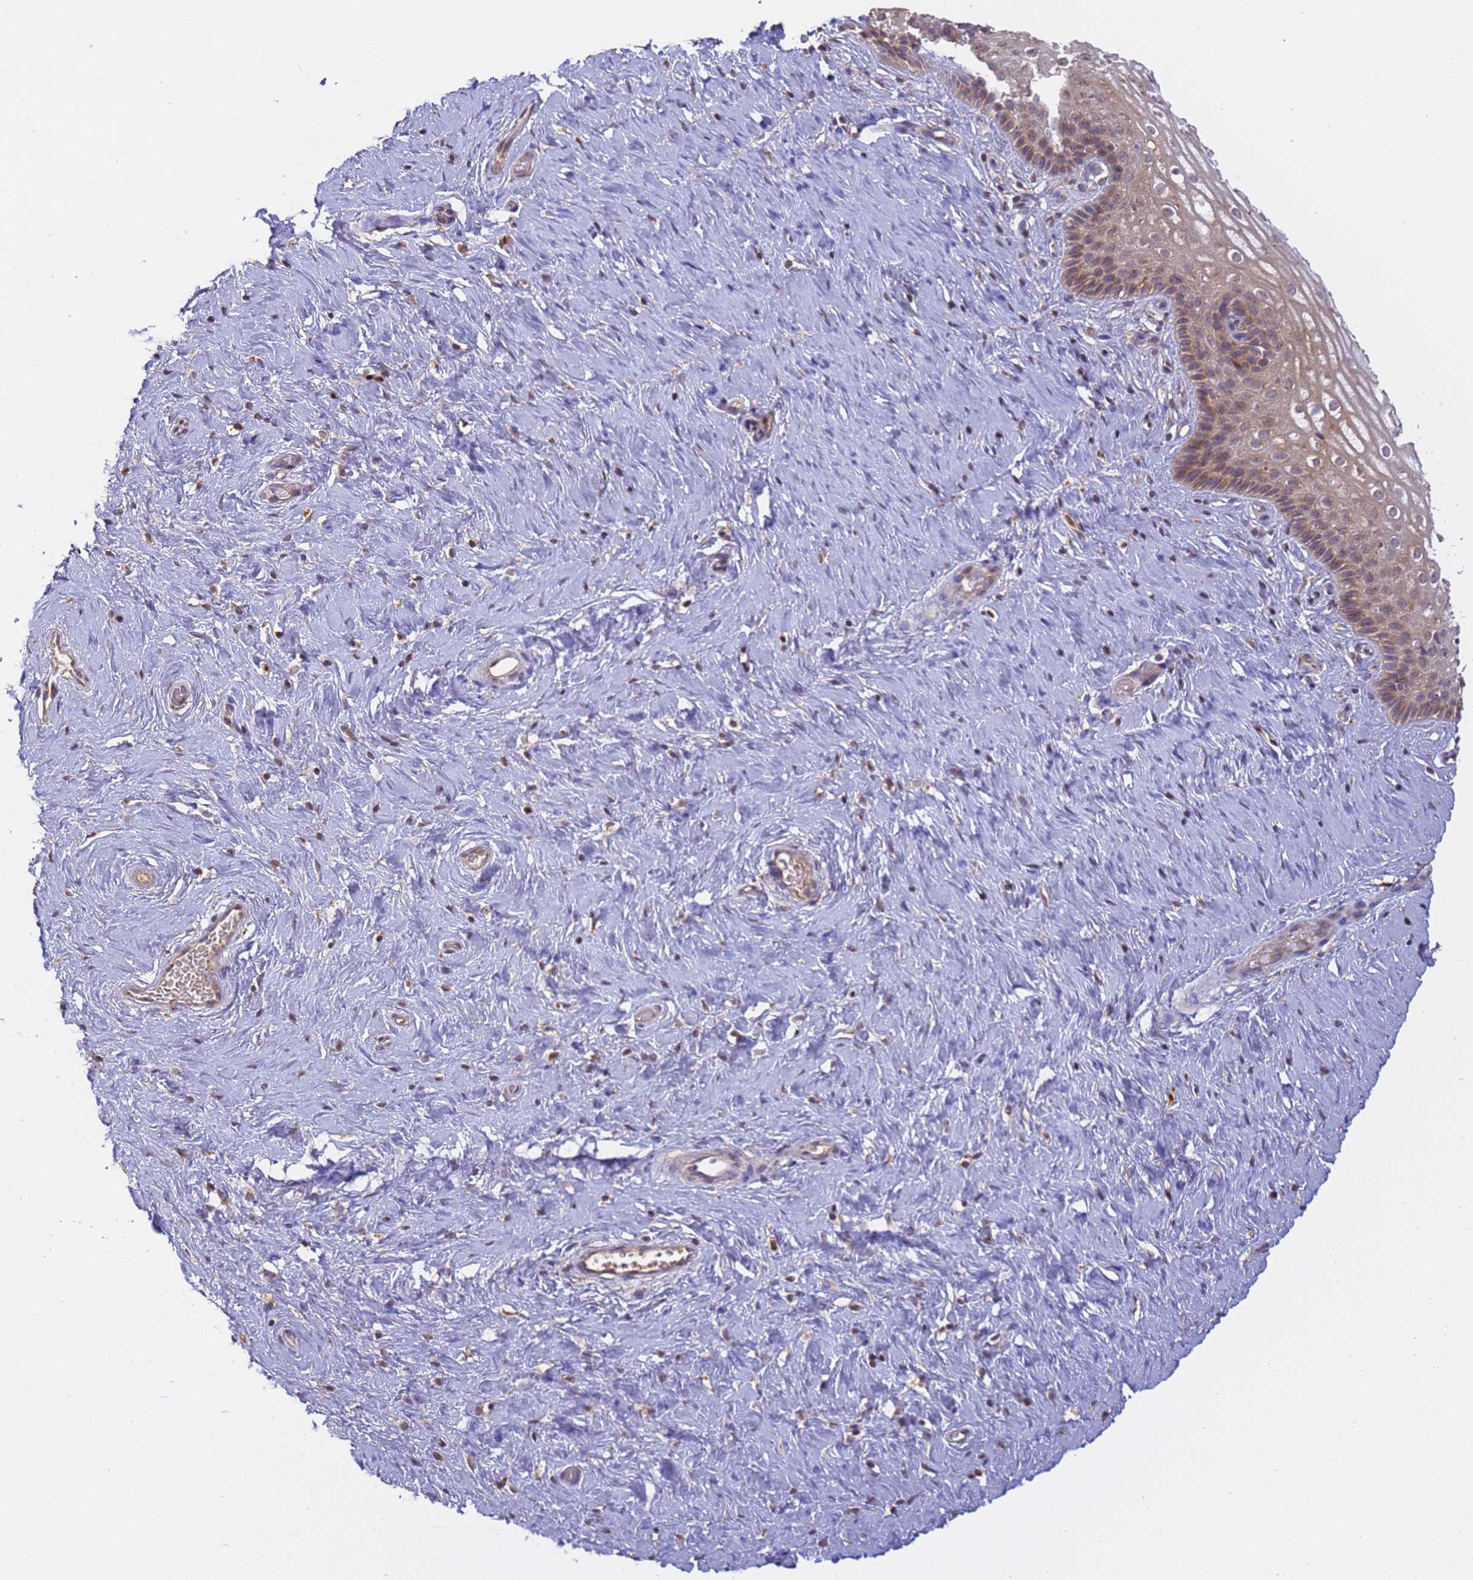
{"staining": {"intensity": "moderate", "quantity": "25%-75%", "location": "cytoplasmic/membranous"}, "tissue": "cervix", "cell_type": "Glandular cells", "image_type": "normal", "snomed": [{"axis": "morphology", "description": "Normal tissue, NOS"}, {"axis": "topography", "description": "Cervix"}], "caption": "Immunohistochemical staining of benign human cervix demonstrates moderate cytoplasmic/membranous protein expression in about 25%-75% of glandular cells.", "gene": "M6PR", "patient": {"sex": "female", "age": 33}}